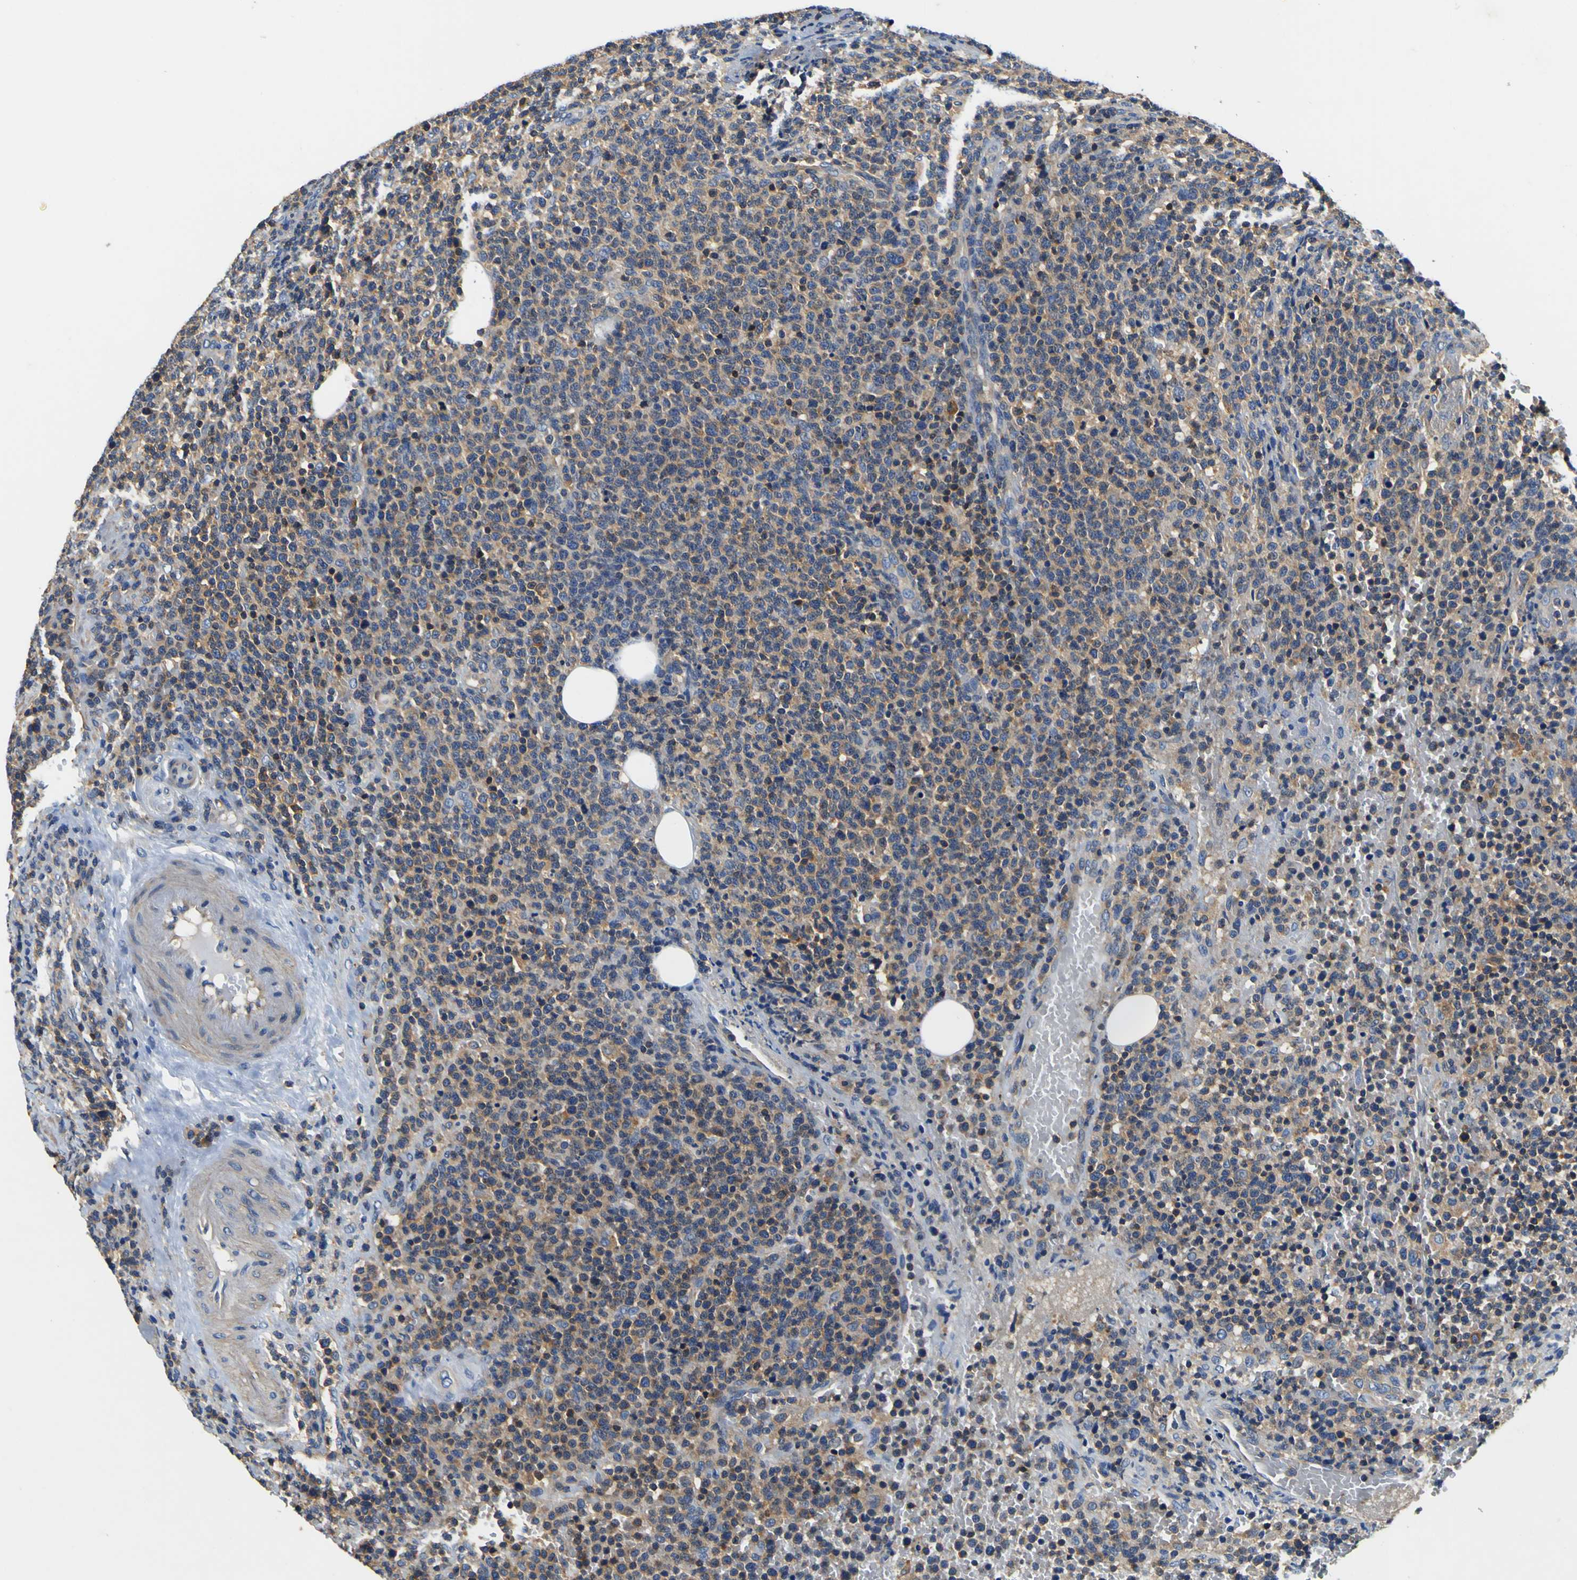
{"staining": {"intensity": "weak", "quantity": ">75%", "location": "cytoplasmic/membranous"}, "tissue": "lymphoma", "cell_type": "Tumor cells", "image_type": "cancer", "snomed": [{"axis": "morphology", "description": "Malignant lymphoma, non-Hodgkin's type, High grade"}, {"axis": "topography", "description": "Lymph node"}], "caption": "Protein analysis of lymphoma tissue shows weak cytoplasmic/membranous expression in approximately >75% of tumor cells. (DAB IHC, brown staining for protein, blue staining for nuclei).", "gene": "CNR2", "patient": {"sex": "male", "age": 61}}